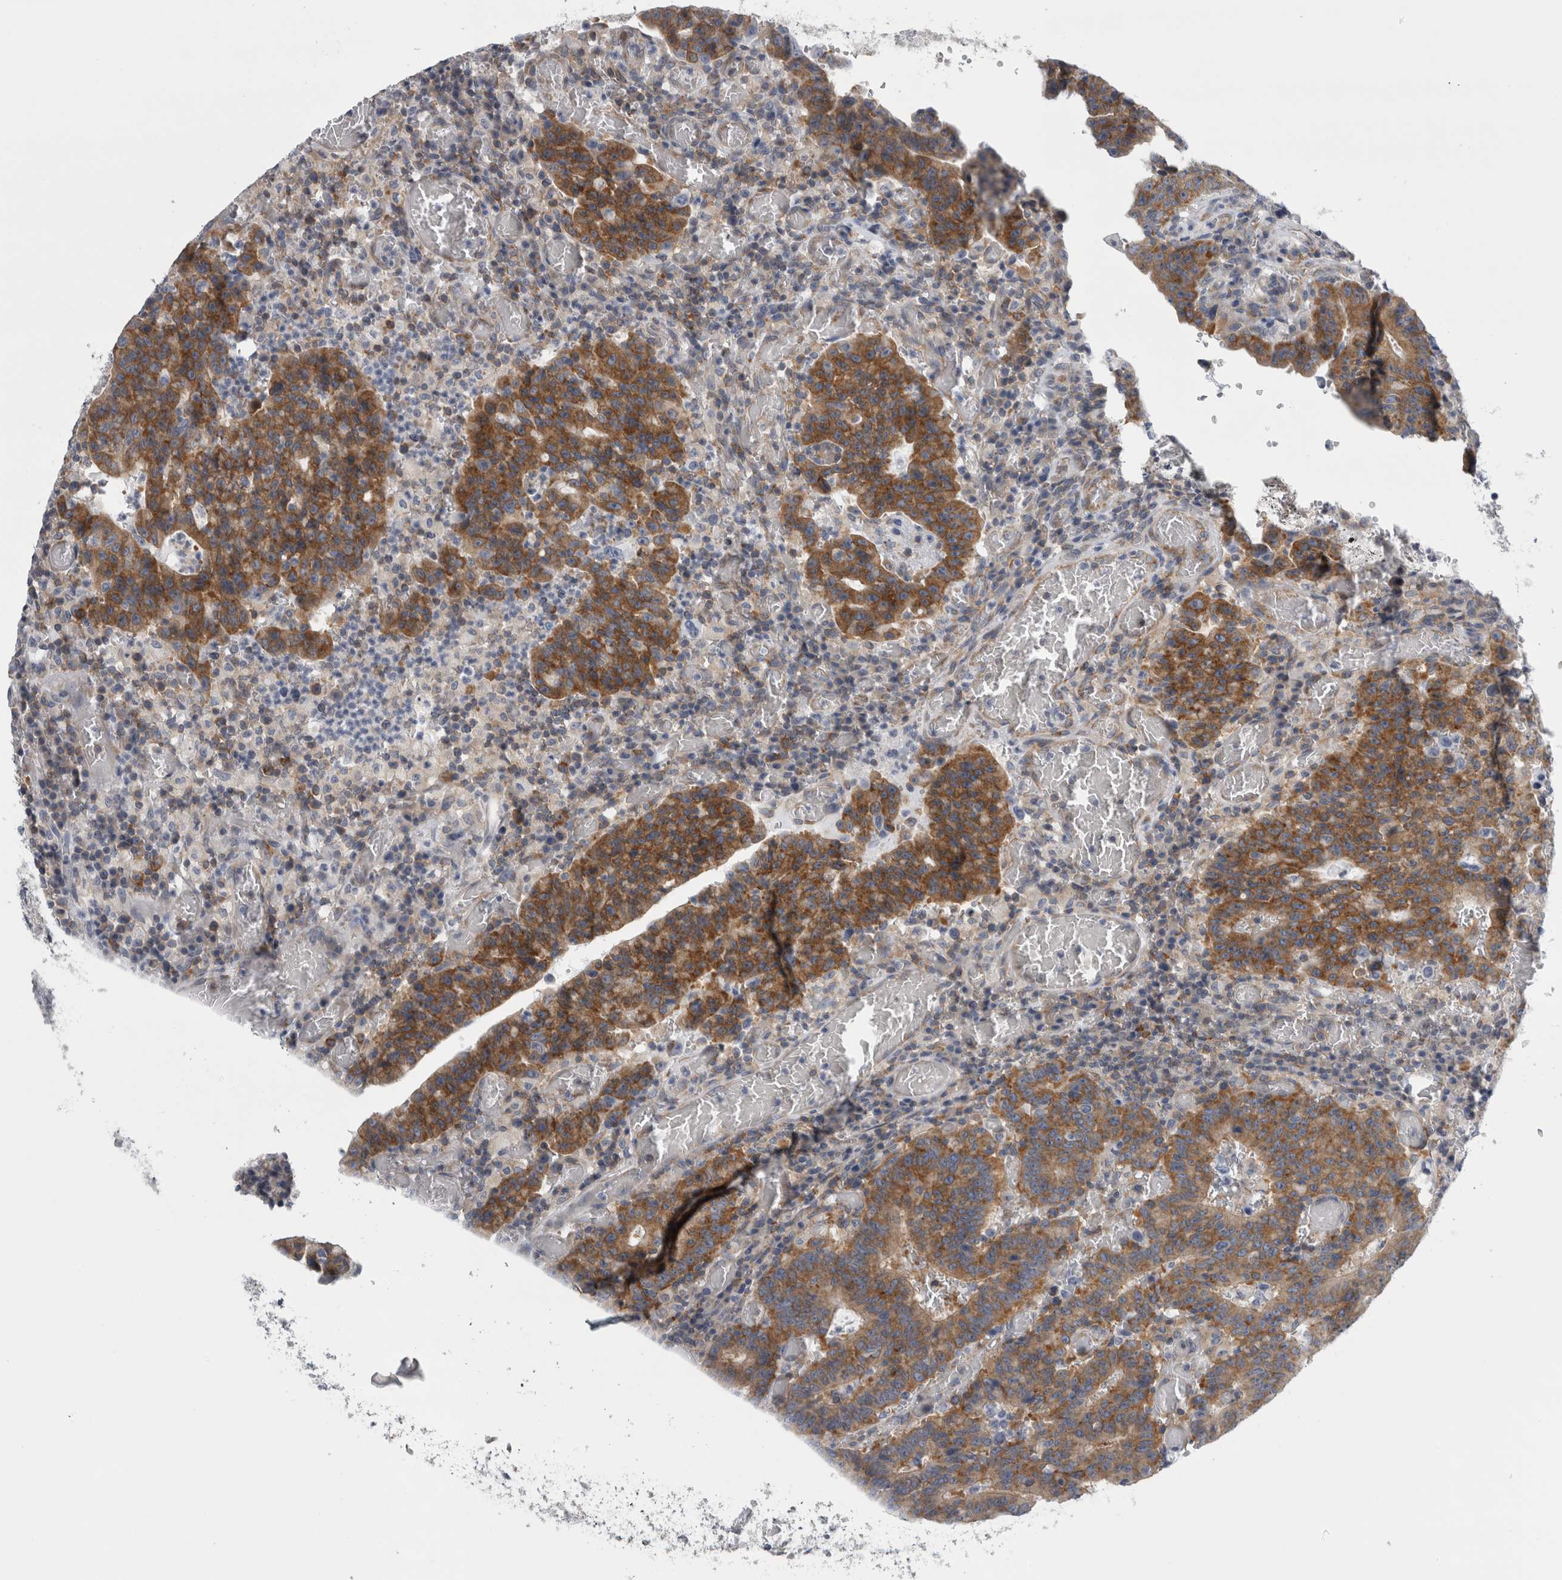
{"staining": {"intensity": "moderate", "quantity": ">75%", "location": "cytoplasmic/membranous"}, "tissue": "colorectal cancer", "cell_type": "Tumor cells", "image_type": "cancer", "snomed": [{"axis": "morphology", "description": "Adenocarcinoma, NOS"}, {"axis": "topography", "description": "Colon"}], "caption": "Protein expression analysis of human colorectal cancer reveals moderate cytoplasmic/membranous positivity in about >75% of tumor cells.", "gene": "PRRC2C", "patient": {"sex": "female", "age": 75}}